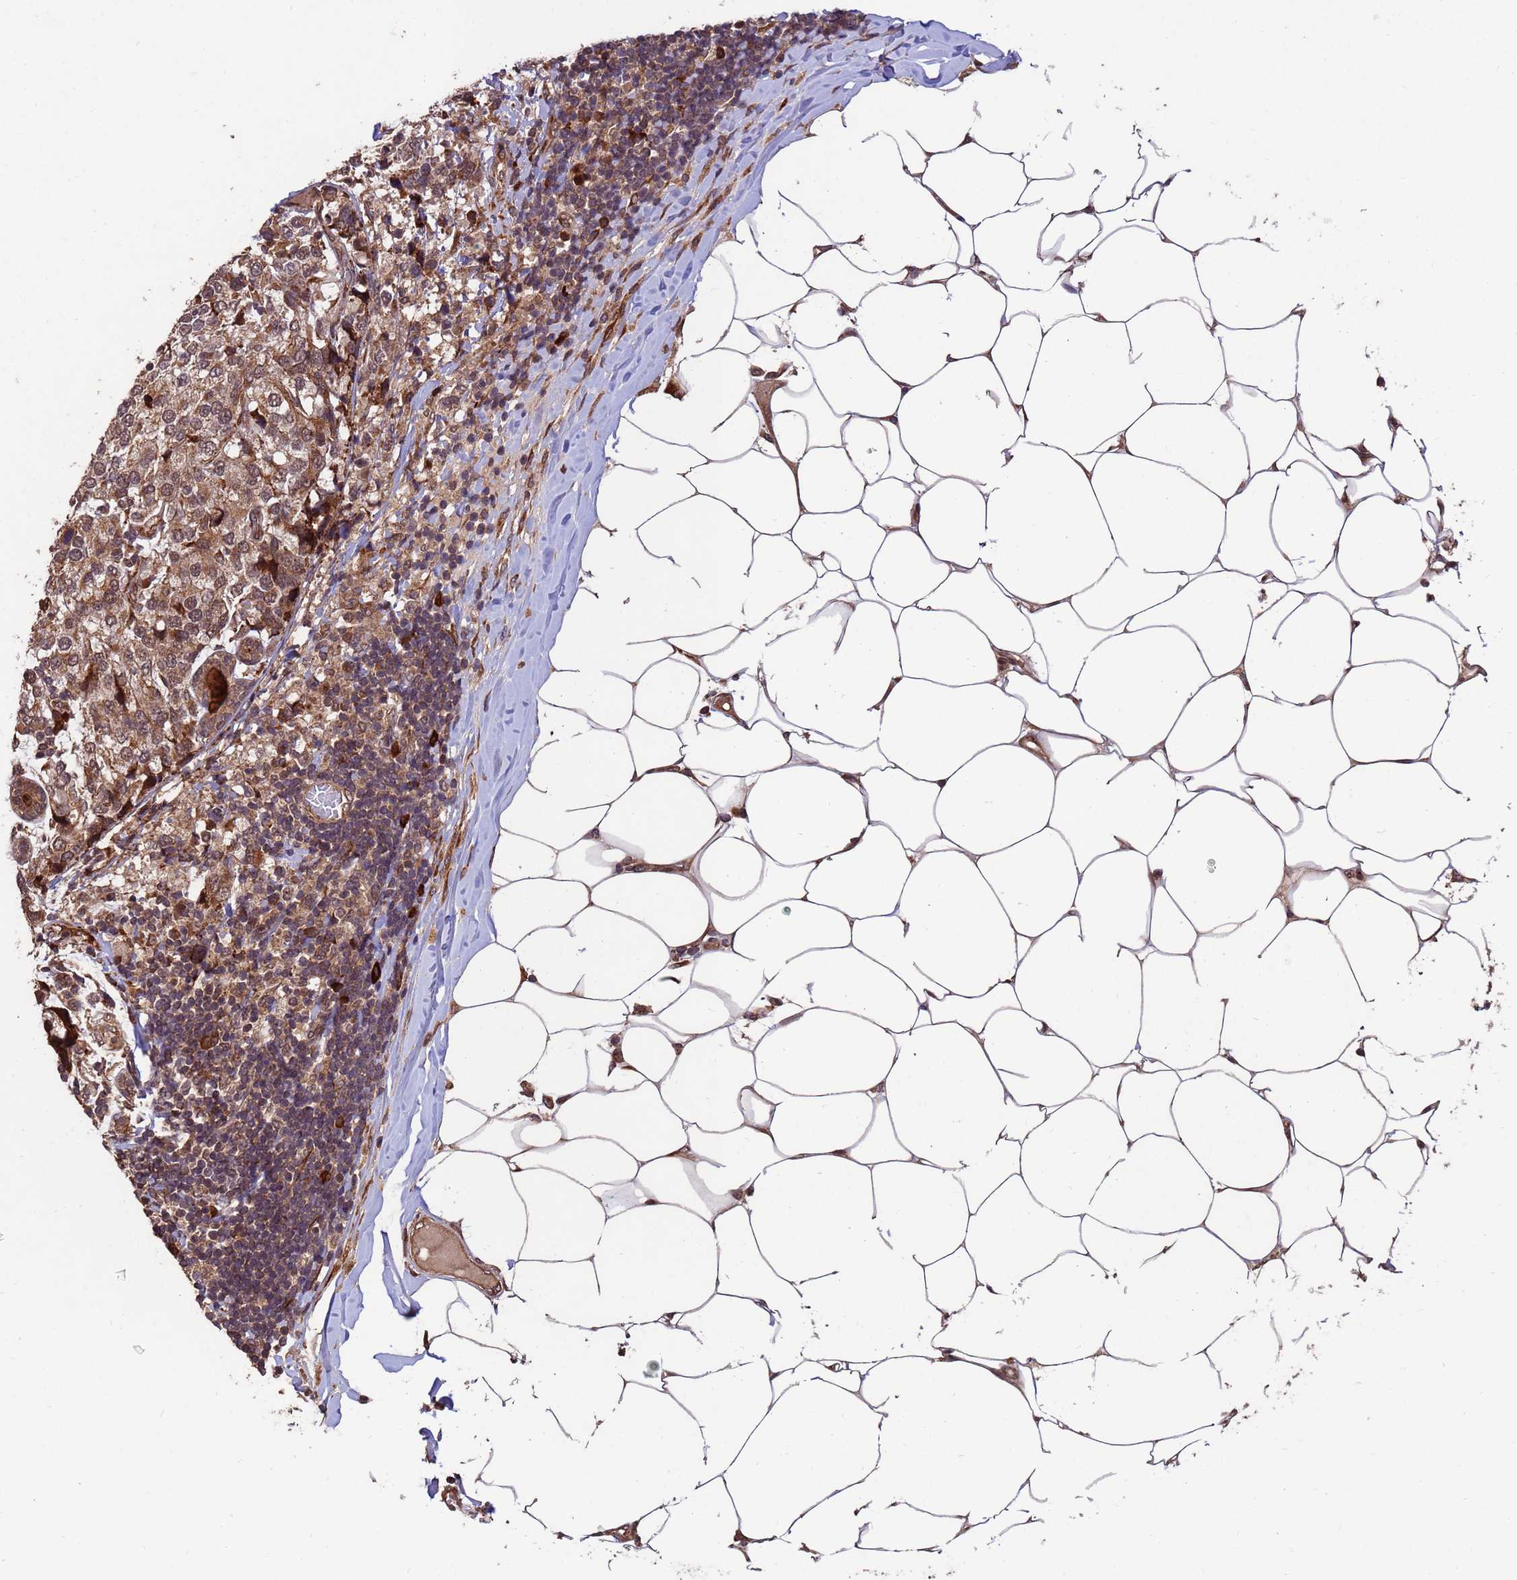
{"staining": {"intensity": "moderate", "quantity": ">75%", "location": "cytoplasmic/membranous,nuclear"}, "tissue": "breast cancer", "cell_type": "Tumor cells", "image_type": "cancer", "snomed": [{"axis": "morphology", "description": "Lobular carcinoma"}, {"axis": "topography", "description": "Breast"}], "caption": "Immunohistochemistry micrograph of neoplastic tissue: lobular carcinoma (breast) stained using immunohistochemistry displays medium levels of moderate protein expression localized specifically in the cytoplasmic/membranous and nuclear of tumor cells, appearing as a cytoplasmic/membranous and nuclear brown color.", "gene": "ZNF619", "patient": {"sex": "female", "age": 59}}